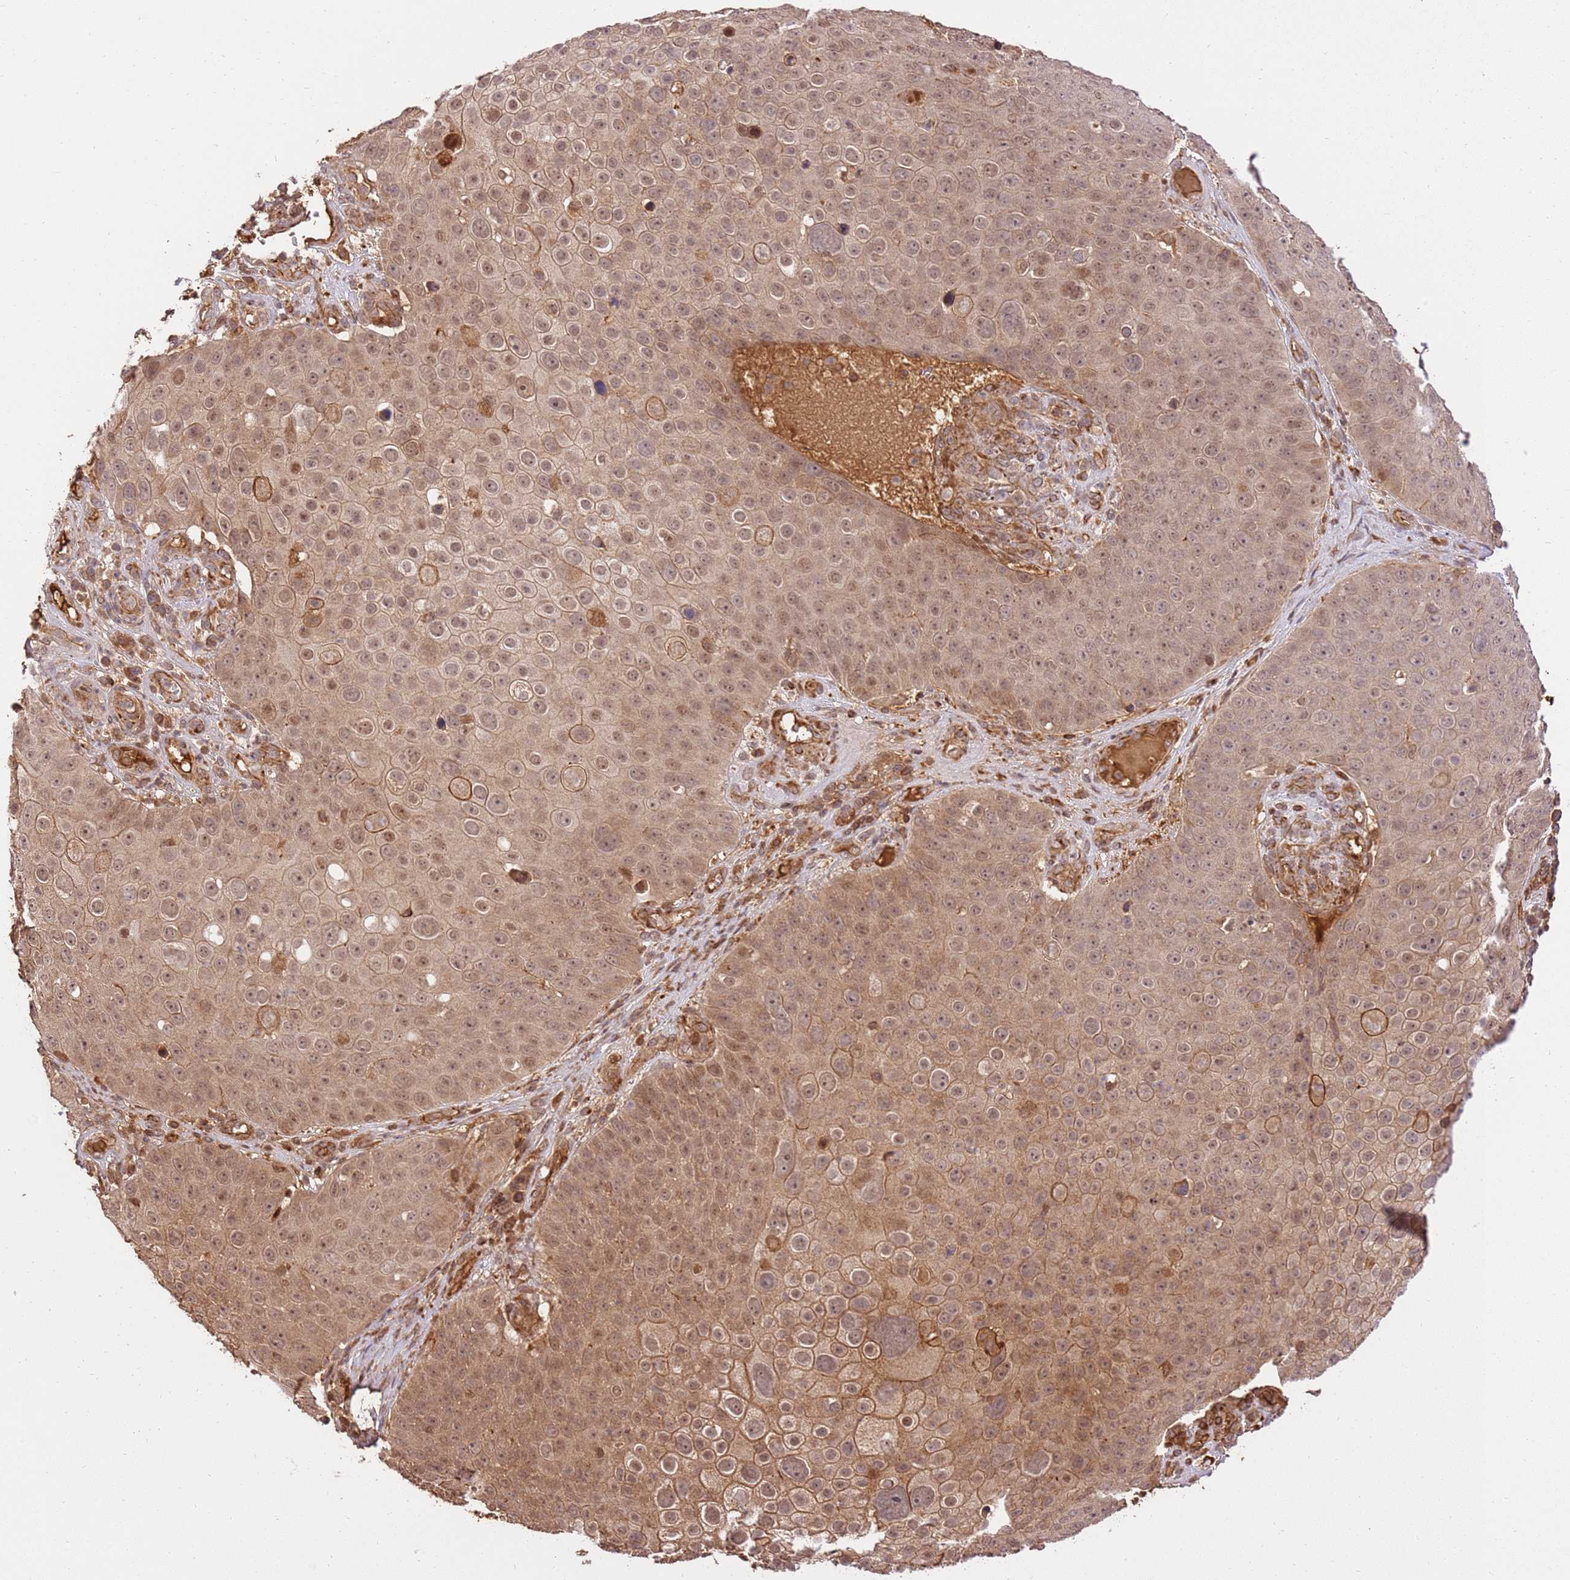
{"staining": {"intensity": "moderate", "quantity": ">75%", "location": "cytoplasmic/membranous,nuclear"}, "tissue": "skin cancer", "cell_type": "Tumor cells", "image_type": "cancer", "snomed": [{"axis": "morphology", "description": "Squamous cell carcinoma, NOS"}, {"axis": "topography", "description": "Skin"}], "caption": "Skin squamous cell carcinoma was stained to show a protein in brown. There is medium levels of moderate cytoplasmic/membranous and nuclear expression in approximately >75% of tumor cells. Immunohistochemistry (ihc) stains the protein in brown and the nuclei are stained blue.", "gene": "KATNAL2", "patient": {"sex": "male", "age": 71}}